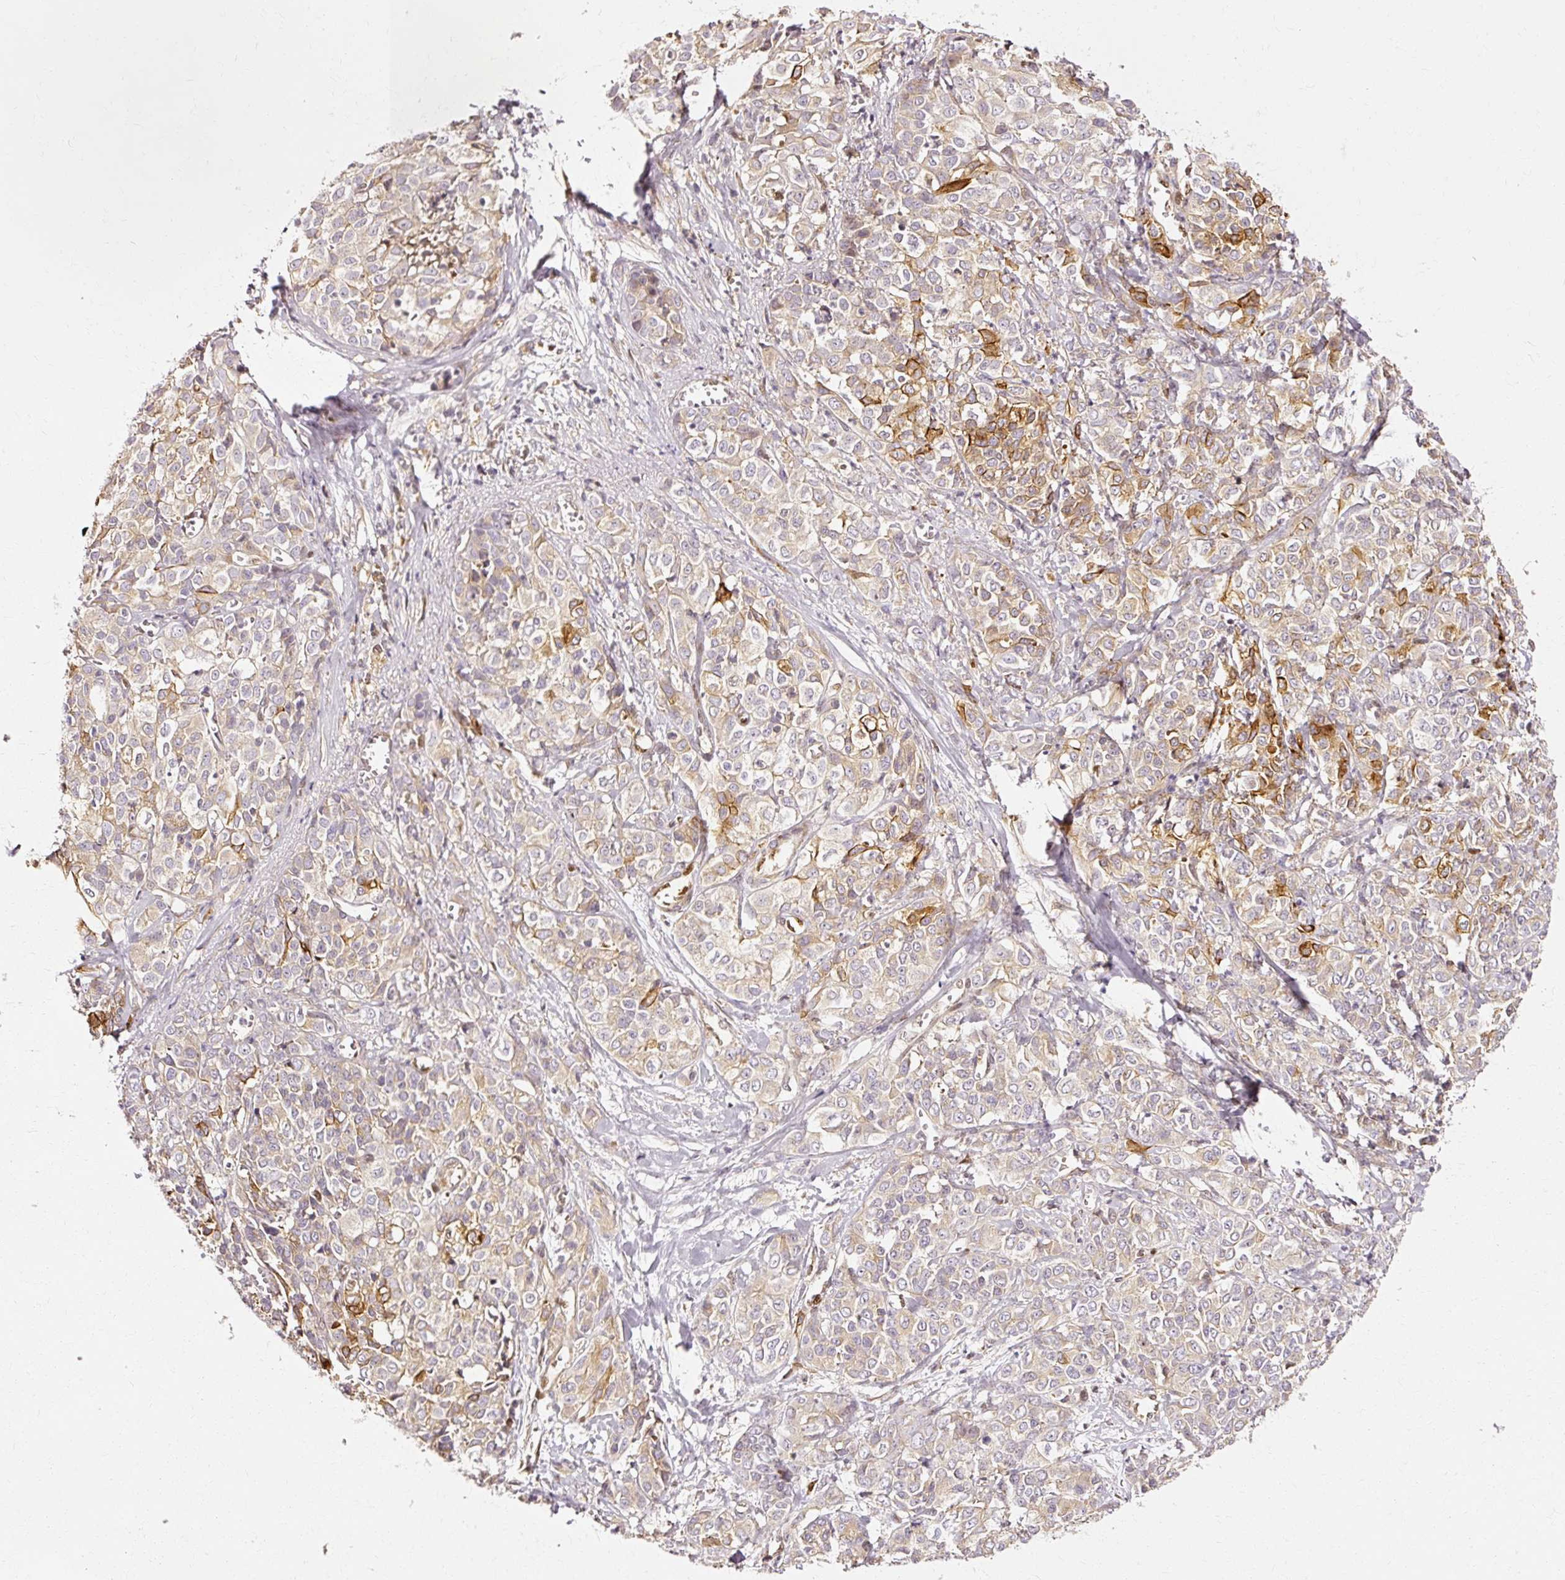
{"staining": {"intensity": "strong", "quantity": "<25%", "location": "cytoplasmic/membranous"}, "tissue": "liver cancer", "cell_type": "Tumor cells", "image_type": "cancer", "snomed": [{"axis": "morphology", "description": "Cholangiocarcinoma"}, {"axis": "topography", "description": "Liver"}], "caption": "Immunohistochemistry (IHC) staining of liver cancer, which demonstrates medium levels of strong cytoplasmic/membranous positivity in approximately <25% of tumor cells indicating strong cytoplasmic/membranous protein staining. The staining was performed using DAB (brown) for protein detection and nuclei were counterstained in hematoxylin (blue).", "gene": "NAPA", "patient": {"sex": "female", "age": 77}}